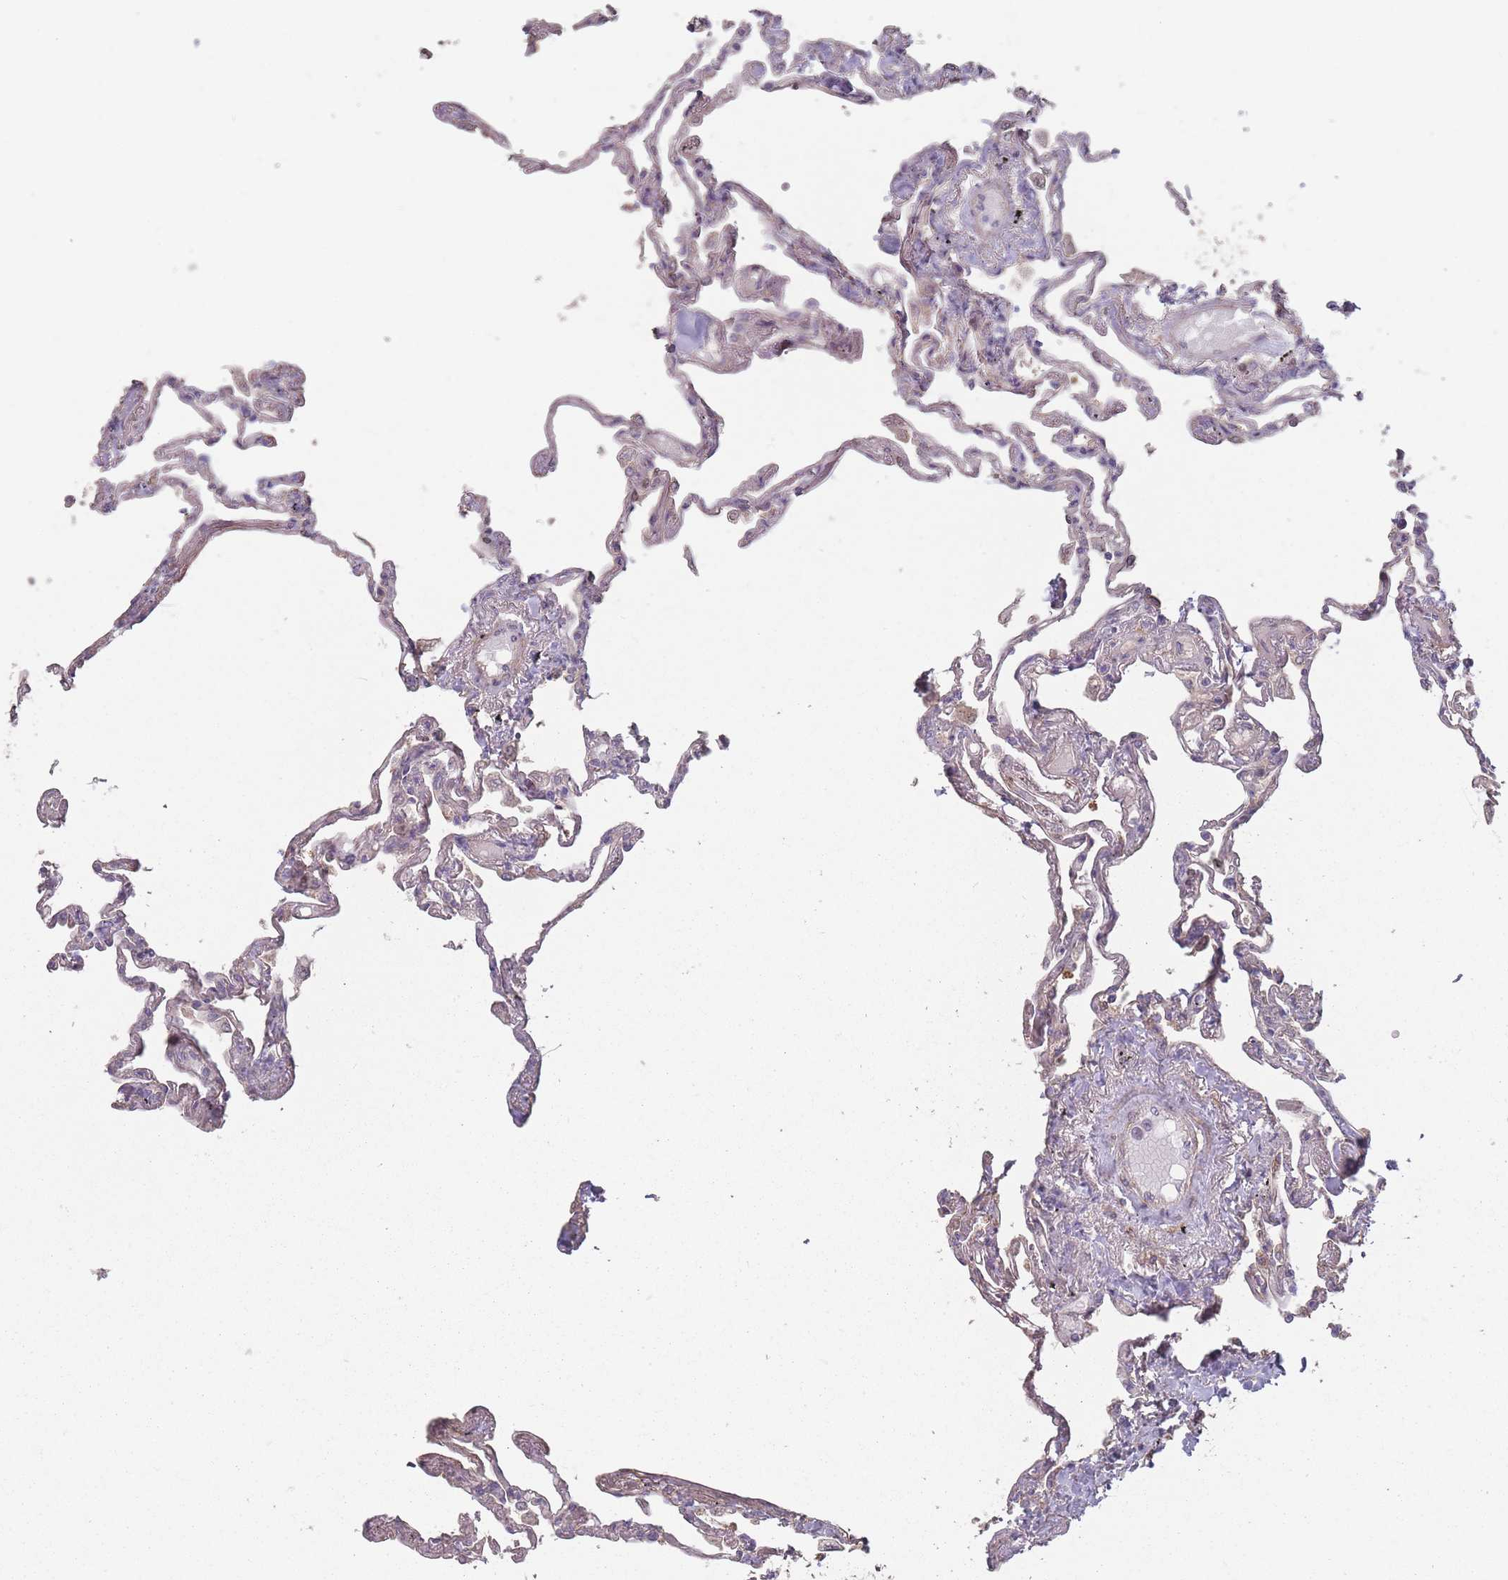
{"staining": {"intensity": "moderate", "quantity": "<25%", "location": "nuclear"}, "tissue": "lung", "cell_type": "Alveolar cells", "image_type": "normal", "snomed": [{"axis": "morphology", "description": "Normal tissue, NOS"}, {"axis": "topography", "description": "Lung"}], "caption": "The micrograph exhibits immunohistochemical staining of unremarkable lung. There is moderate nuclear staining is seen in about <25% of alveolar cells.", "gene": "ERCC6L", "patient": {"sex": "female", "age": 67}}